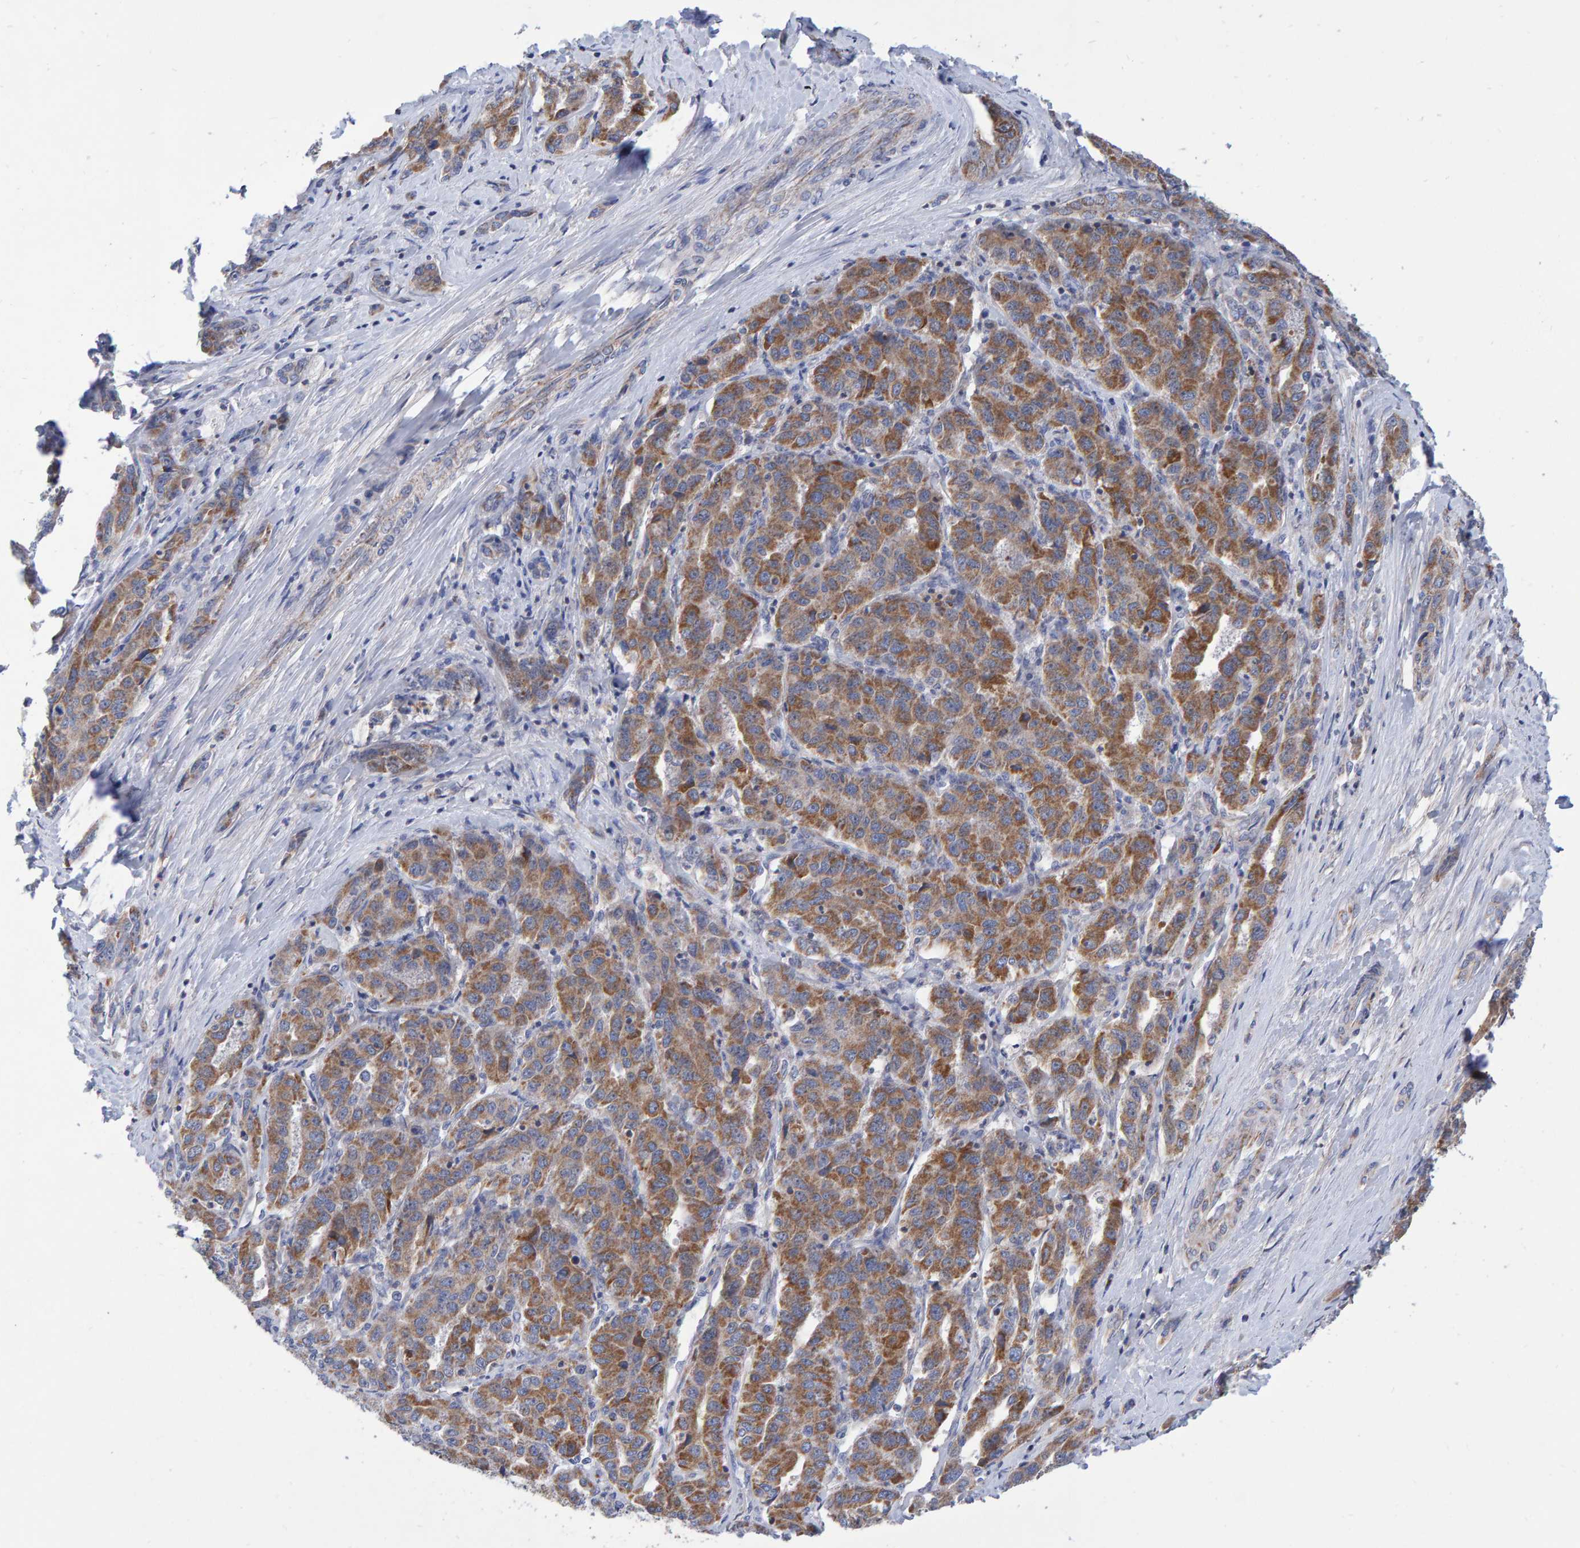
{"staining": {"intensity": "moderate", "quantity": ">75%", "location": "cytoplasmic/membranous"}, "tissue": "liver cancer", "cell_type": "Tumor cells", "image_type": "cancer", "snomed": [{"axis": "morphology", "description": "Cholangiocarcinoma"}, {"axis": "topography", "description": "Liver"}], "caption": "This is a histology image of IHC staining of cholangiocarcinoma (liver), which shows moderate expression in the cytoplasmic/membranous of tumor cells.", "gene": "EFR3A", "patient": {"sex": "male", "age": 59}}